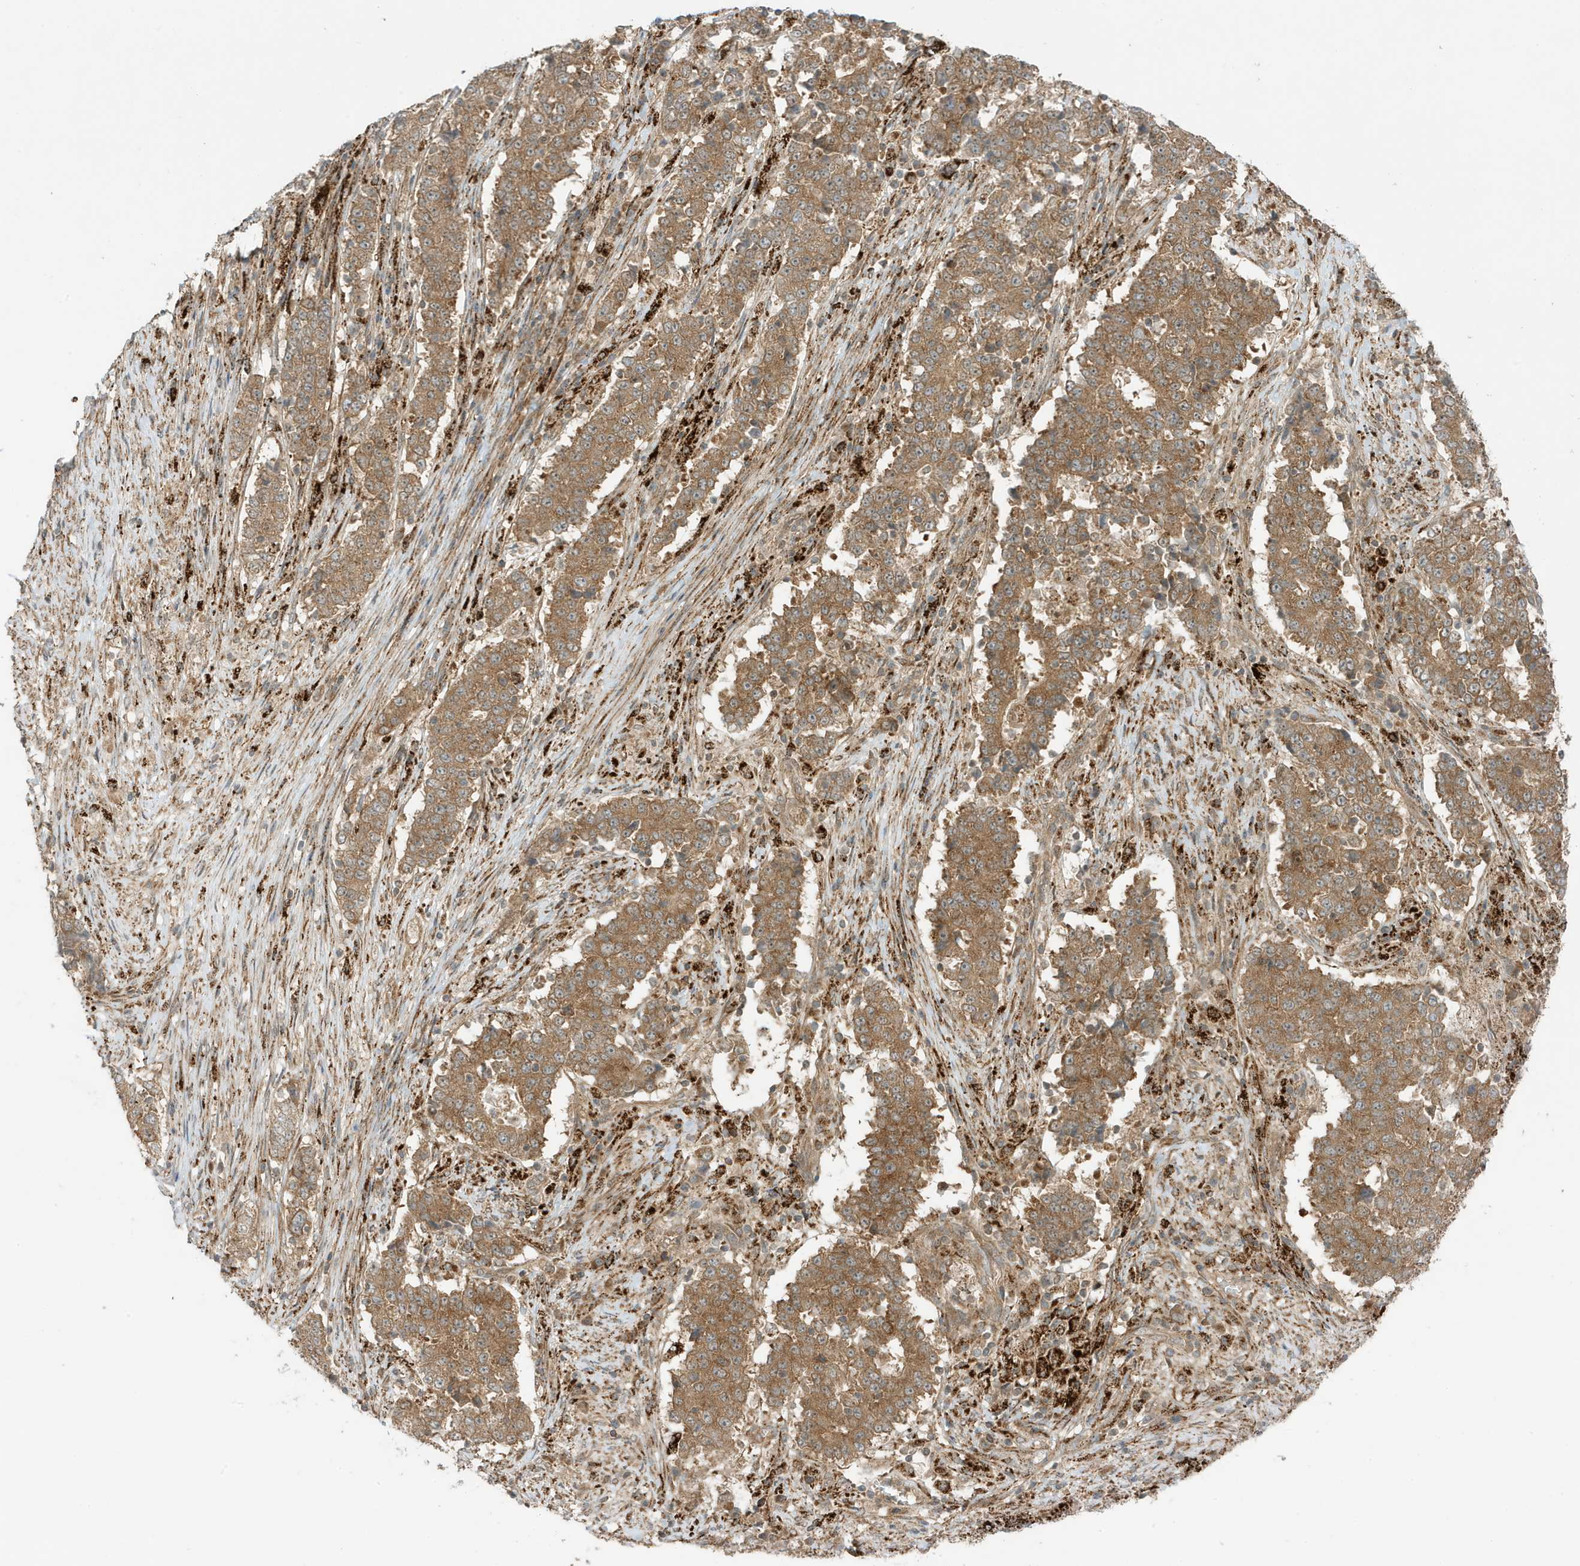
{"staining": {"intensity": "moderate", "quantity": ">75%", "location": "cytoplasmic/membranous"}, "tissue": "stomach cancer", "cell_type": "Tumor cells", "image_type": "cancer", "snomed": [{"axis": "morphology", "description": "Adenocarcinoma, NOS"}, {"axis": "topography", "description": "Stomach"}], "caption": "Protein staining displays moderate cytoplasmic/membranous positivity in approximately >75% of tumor cells in stomach cancer. (Brightfield microscopy of DAB IHC at high magnification).", "gene": "DHX36", "patient": {"sex": "male", "age": 59}}